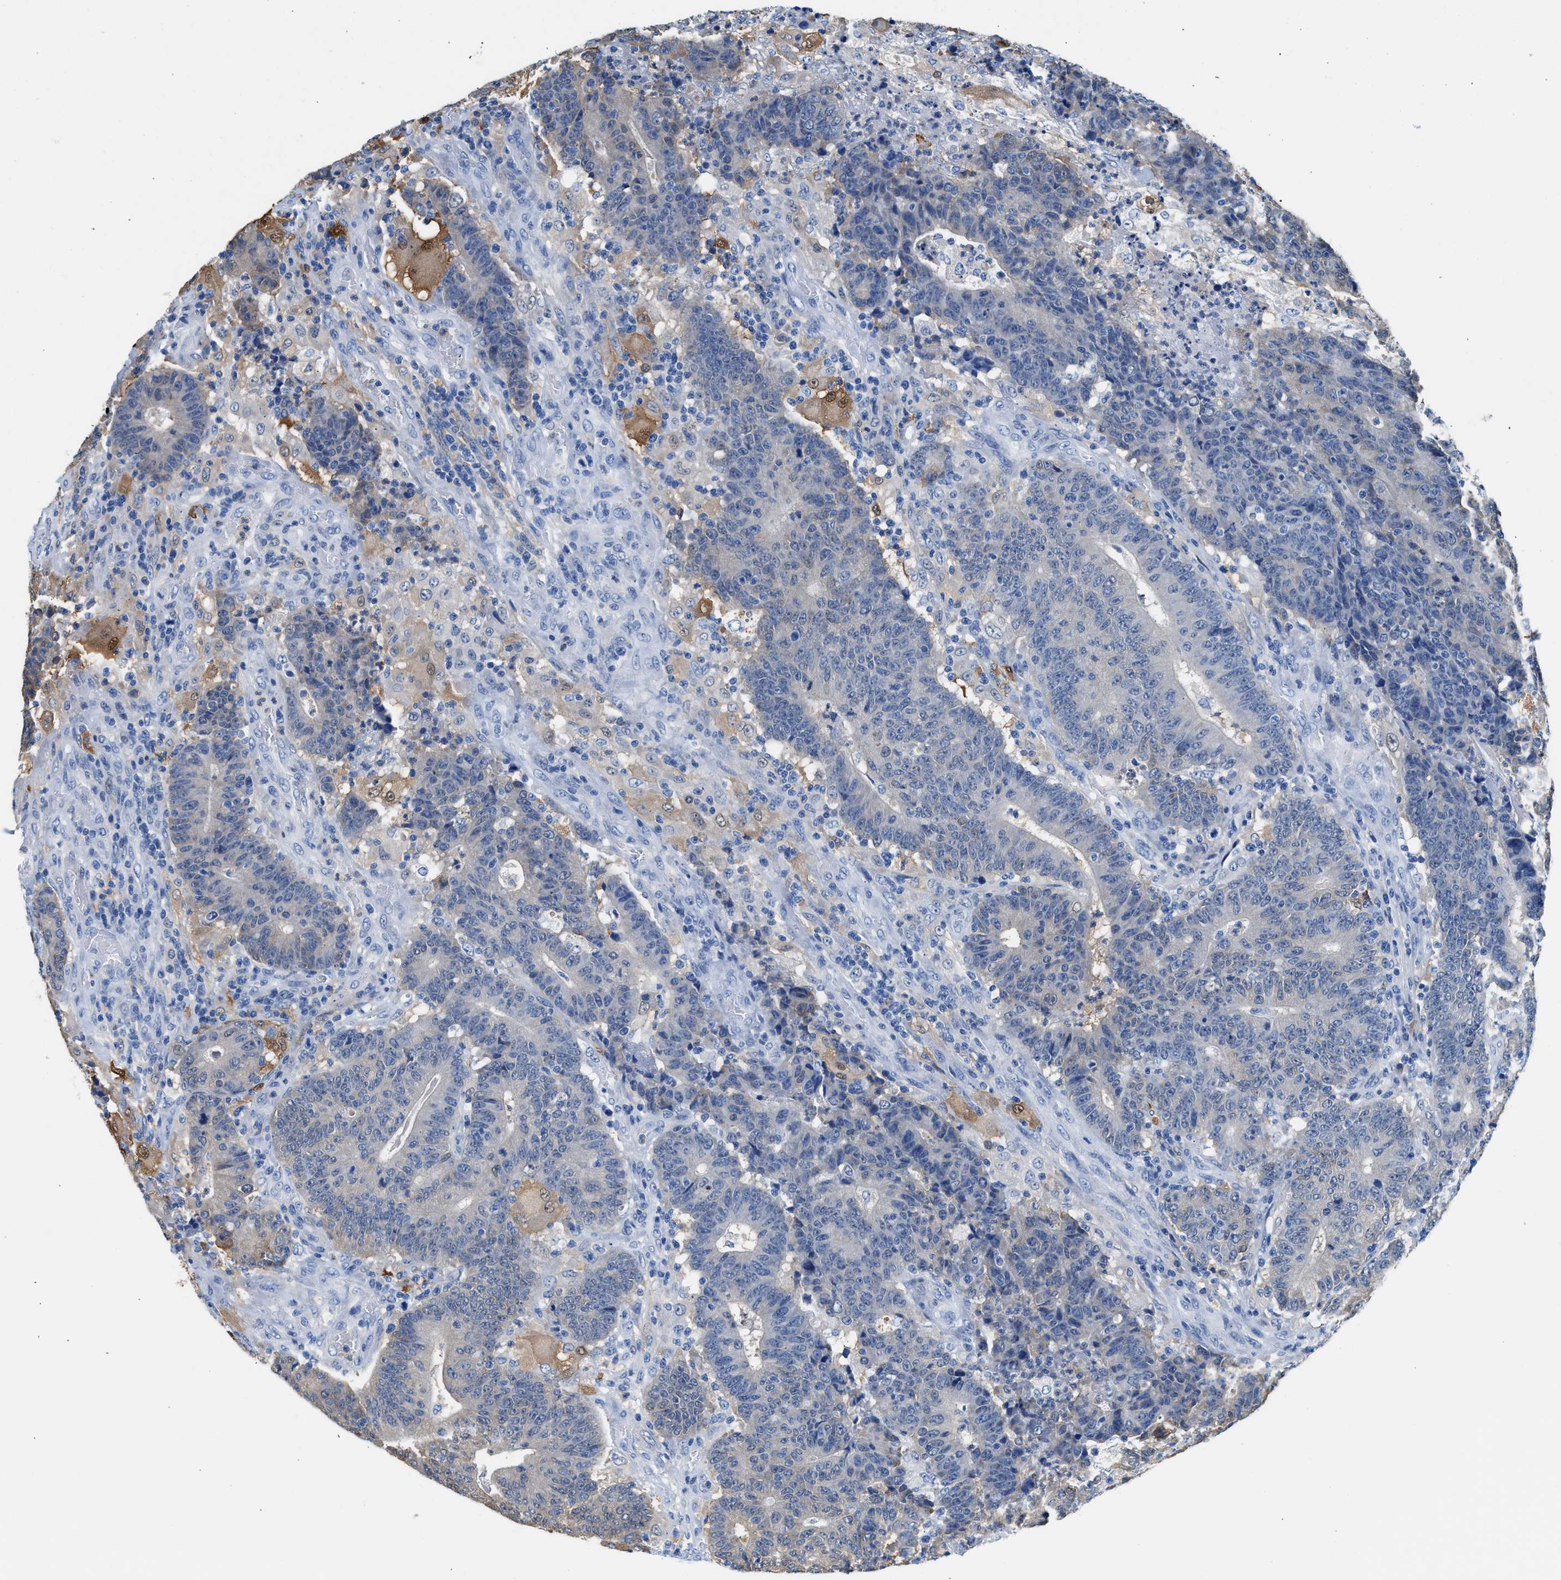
{"staining": {"intensity": "negative", "quantity": "none", "location": "none"}, "tissue": "colorectal cancer", "cell_type": "Tumor cells", "image_type": "cancer", "snomed": [{"axis": "morphology", "description": "Normal tissue, NOS"}, {"axis": "morphology", "description": "Adenocarcinoma, NOS"}, {"axis": "topography", "description": "Colon"}], "caption": "Human adenocarcinoma (colorectal) stained for a protein using immunohistochemistry (IHC) reveals no staining in tumor cells.", "gene": "FADS6", "patient": {"sex": "female", "age": 75}}